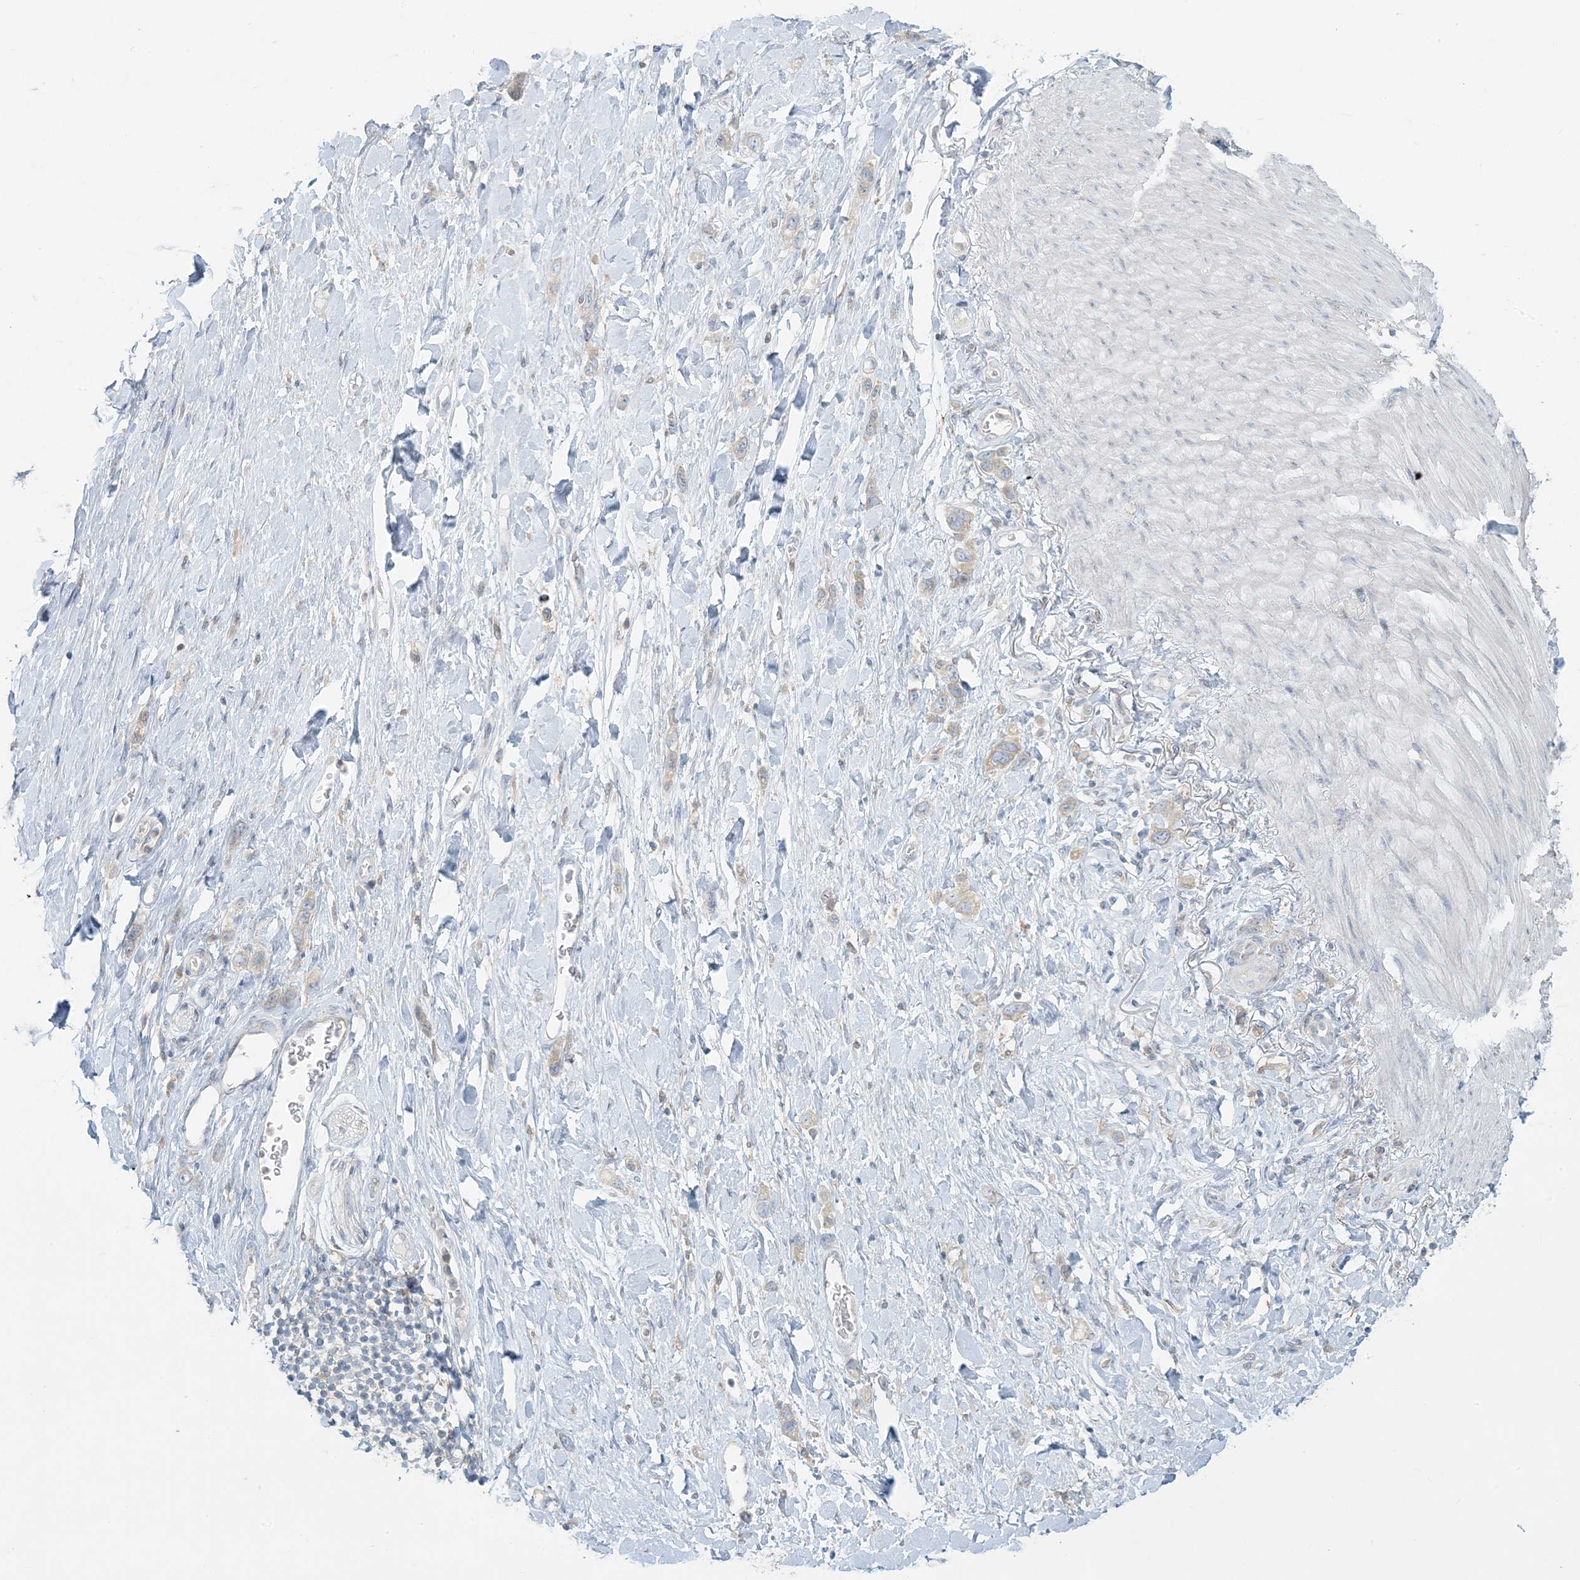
{"staining": {"intensity": "weak", "quantity": "25%-75%", "location": "cytoplasmic/membranous"}, "tissue": "stomach cancer", "cell_type": "Tumor cells", "image_type": "cancer", "snomed": [{"axis": "morphology", "description": "Adenocarcinoma, NOS"}, {"axis": "topography", "description": "Stomach"}], "caption": "An immunohistochemistry image of tumor tissue is shown. Protein staining in brown labels weak cytoplasmic/membranous positivity in stomach adenocarcinoma within tumor cells.", "gene": "EEFSEC", "patient": {"sex": "female", "age": 65}}